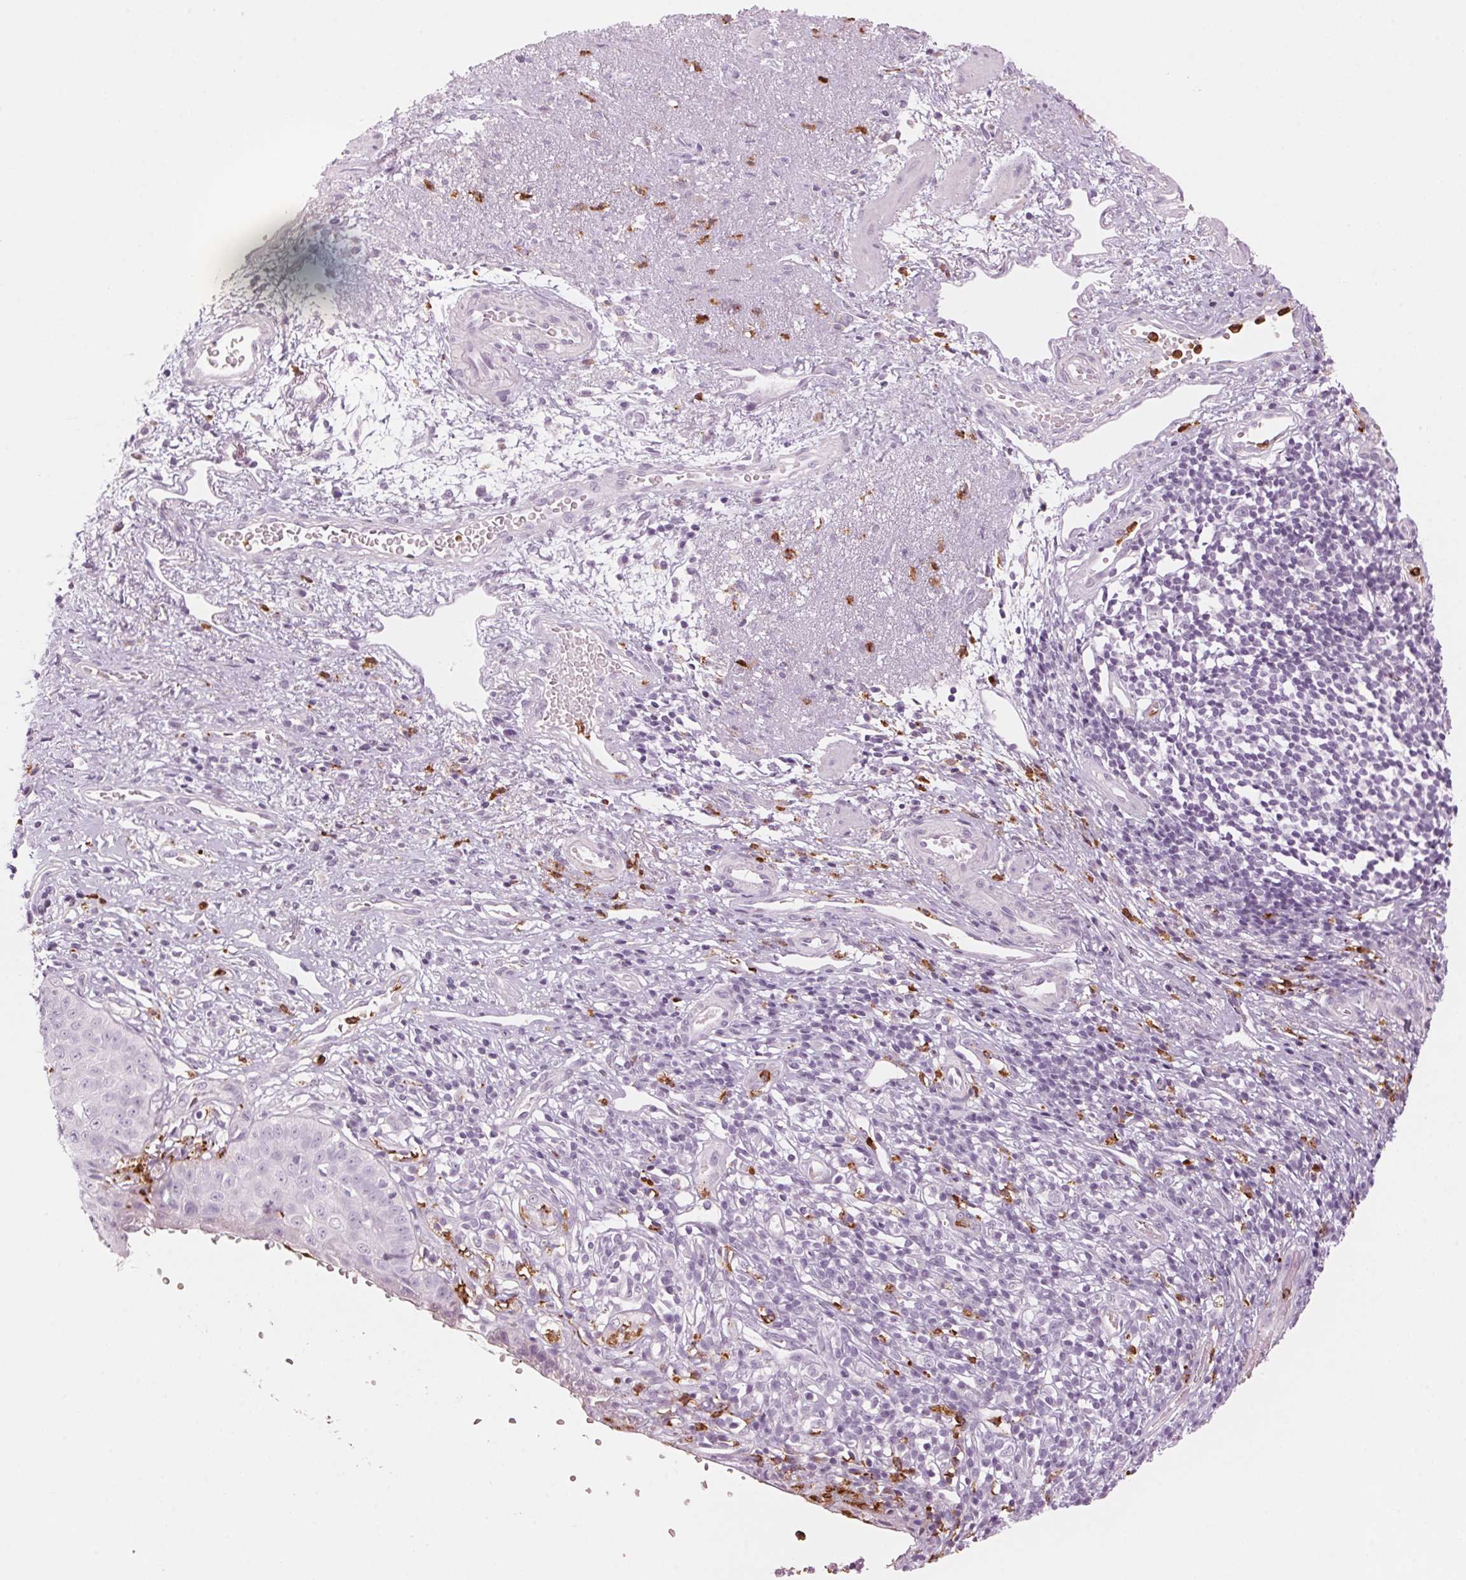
{"staining": {"intensity": "negative", "quantity": "none", "location": "none"}, "tissue": "esophagus", "cell_type": "Squamous epithelial cells", "image_type": "normal", "snomed": [{"axis": "morphology", "description": "Normal tissue, NOS"}, {"axis": "topography", "description": "Esophagus"}], "caption": "An image of human esophagus is negative for staining in squamous epithelial cells. (Brightfield microscopy of DAB (3,3'-diaminobenzidine) immunohistochemistry (IHC) at high magnification).", "gene": "KLK7", "patient": {"sex": "male", "age": 71}}